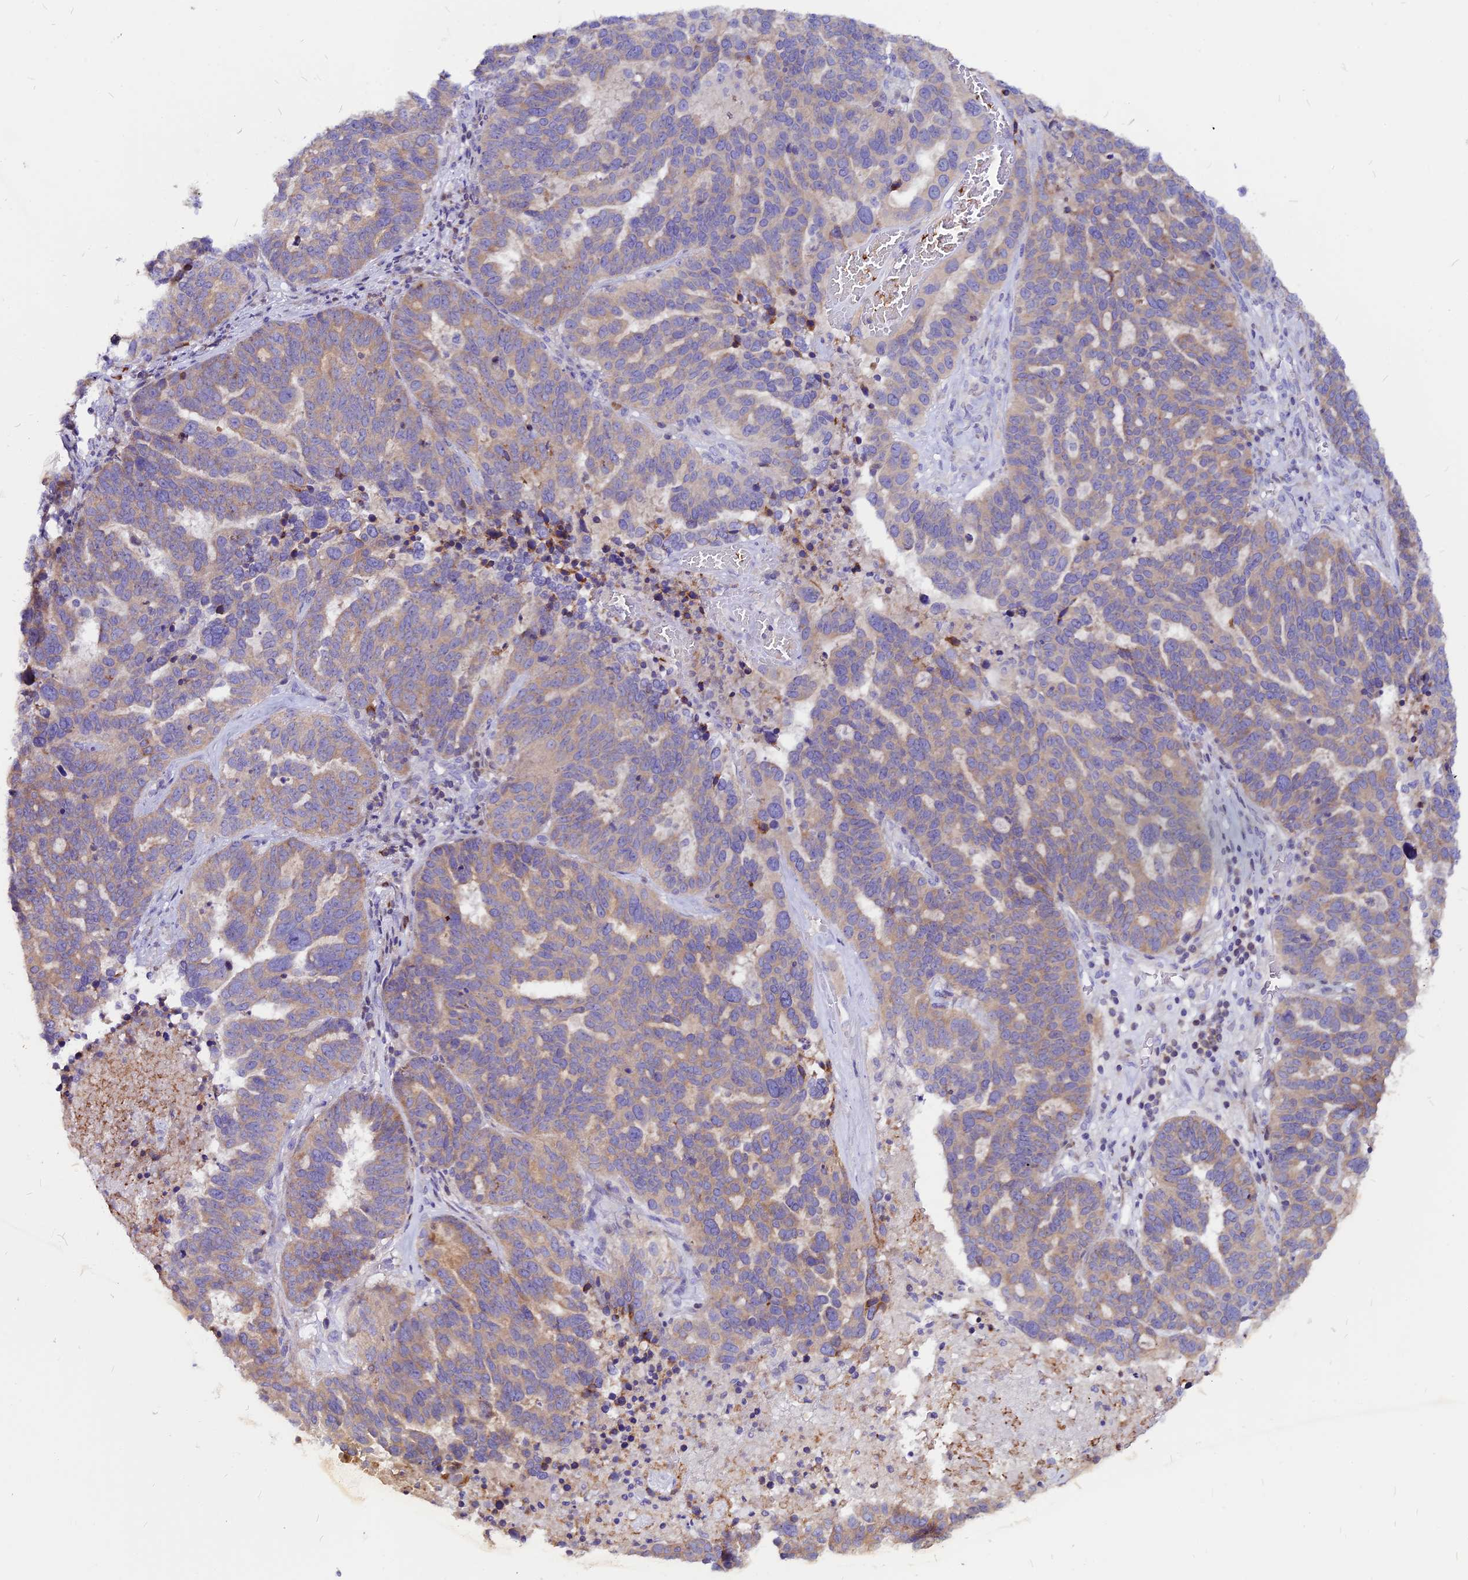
{"staining": {"intensity": "weak", "quantity": "<25%", "location": "cytoplasmic/membranous"}, "tissue": "ovarian cancer", "cell_type": "Tumor cells", "image_type": "cancer", "snomed": [{"axis": "morphology", "description": "Cystadenocarcinoma, serous, NOS"}, {"axis": "topography", "description": "Ovary"}], "caption": "IHC histopathology image of neoplastic tissue: ovarian serous cystadenocarcinoma stained with DAB (3,3'-diaminobenzidine) exhibits no significant protein staining in tumor cells.", "gene": "DENND2D", "patient": {"sex": "female", "age": 59}}